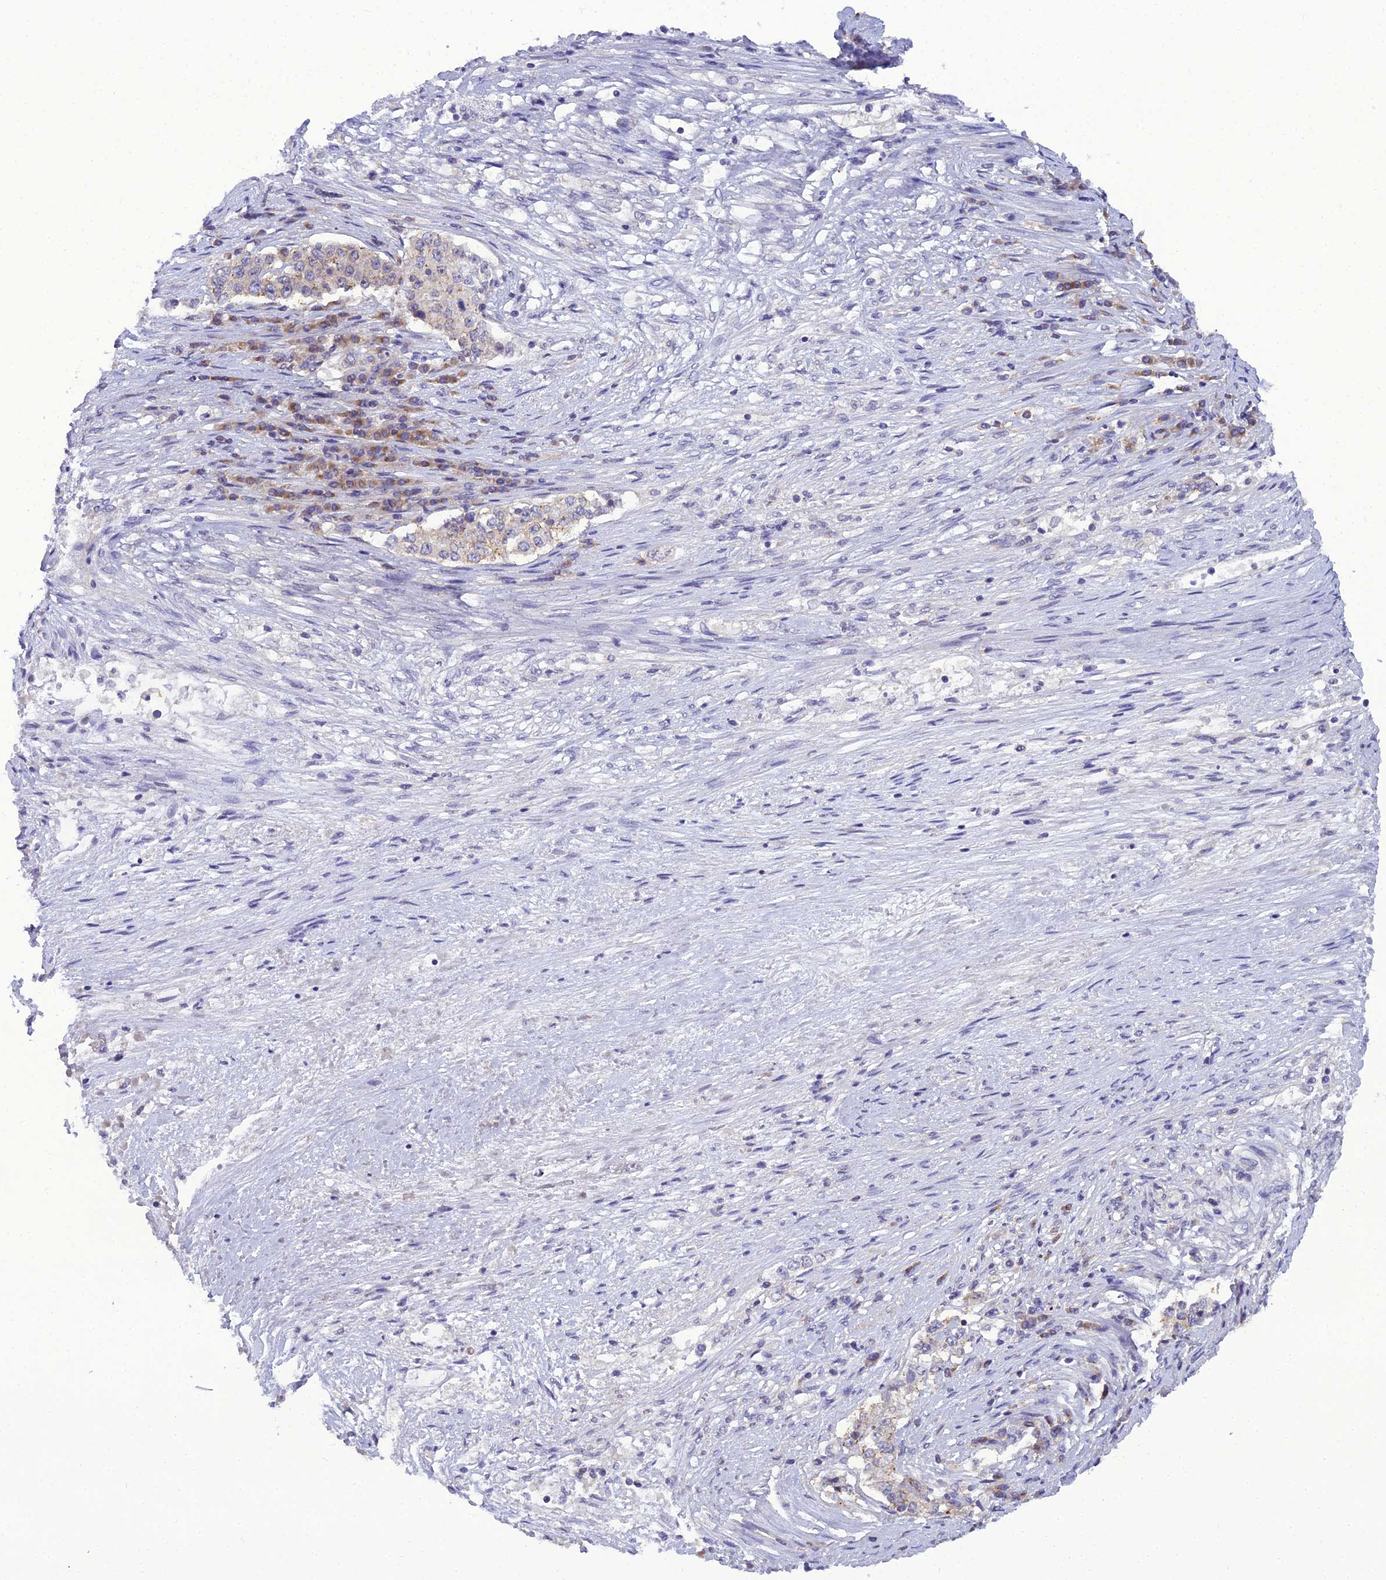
{"staining": {"intensity": "weak", "quantity": "25%-75%", "location": "cytoplasmic/membranous"}, "tissue": "stomach cancer", "cell_type": "Tumor cells", "image_type": "cancer", "snomed": [{"axis": "morphology", "description": "Adenocarcinoma, NOS"}, {"axis": "topography", "description": "Stomach"}], "caption": "Human stomach cancer stained with a protein marker displays weak staining in tumor cells.", "gene": "GOLPH3", "patient": {"sex": "male", "age": 59}}